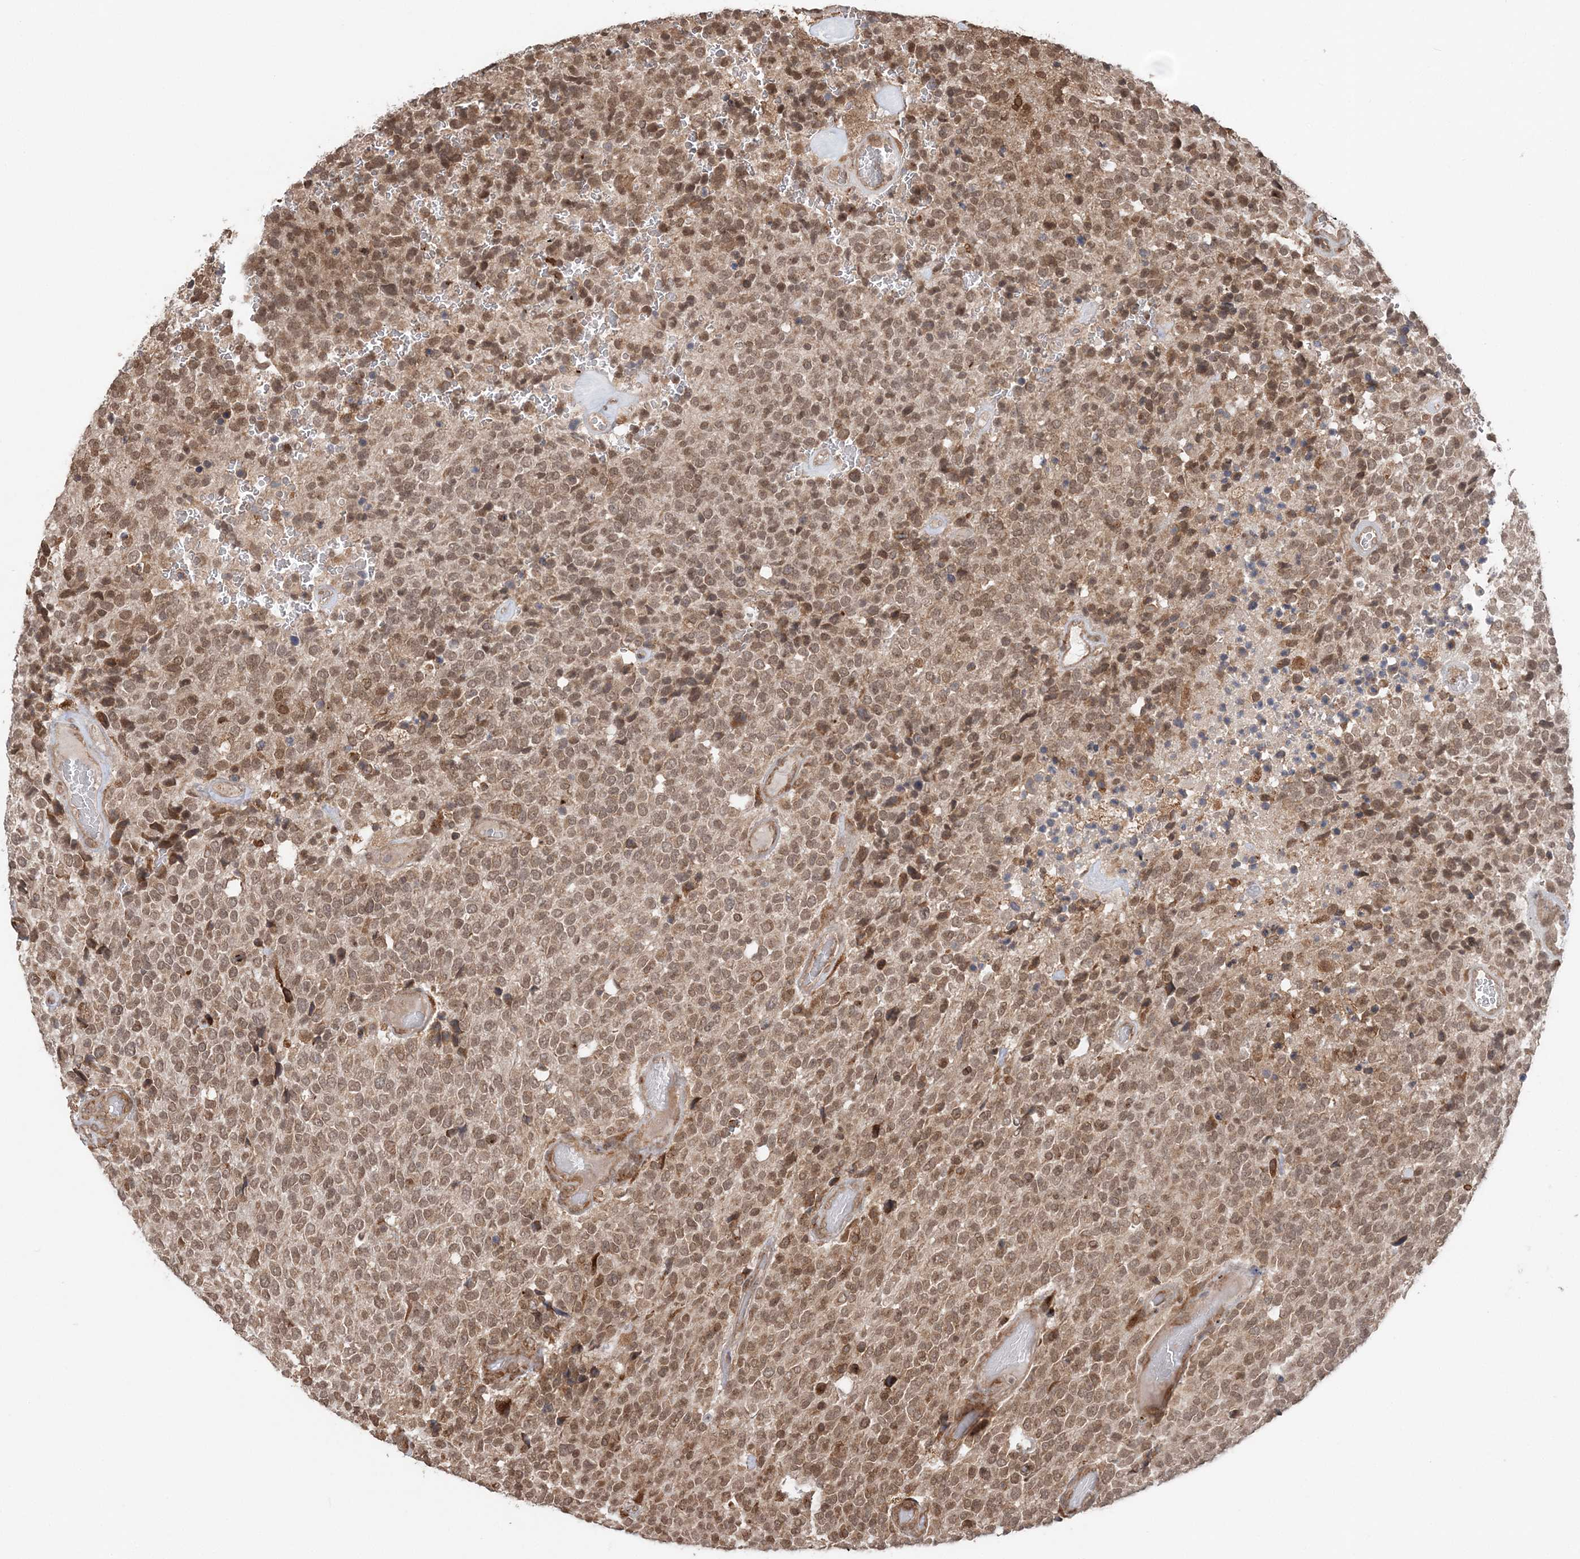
{"staining": {"intensity": "moderate", "quantity": ">75%", "location": "cytoplasmic/membranous,nuclear"}, "tissue": "glioma", "cell_type": "Tumor cells", "image_type": "cancer", "snomed": [{"axis": "morphology", "description": "Glioma, malignant, High grade"}, {"axis": "topography", "description": "pancreas cauda"}], "caption": "This micrograph exhibits glioma stained with immunohistochemistry to label a protein in brown. The cytoplasmic/membranous and nuclear of tumor cells show moderate positivity for the protein. Nuclei are counter-stained blue.", "gene": "TMED10", "patient": {"sex": "male", "age": 60}}